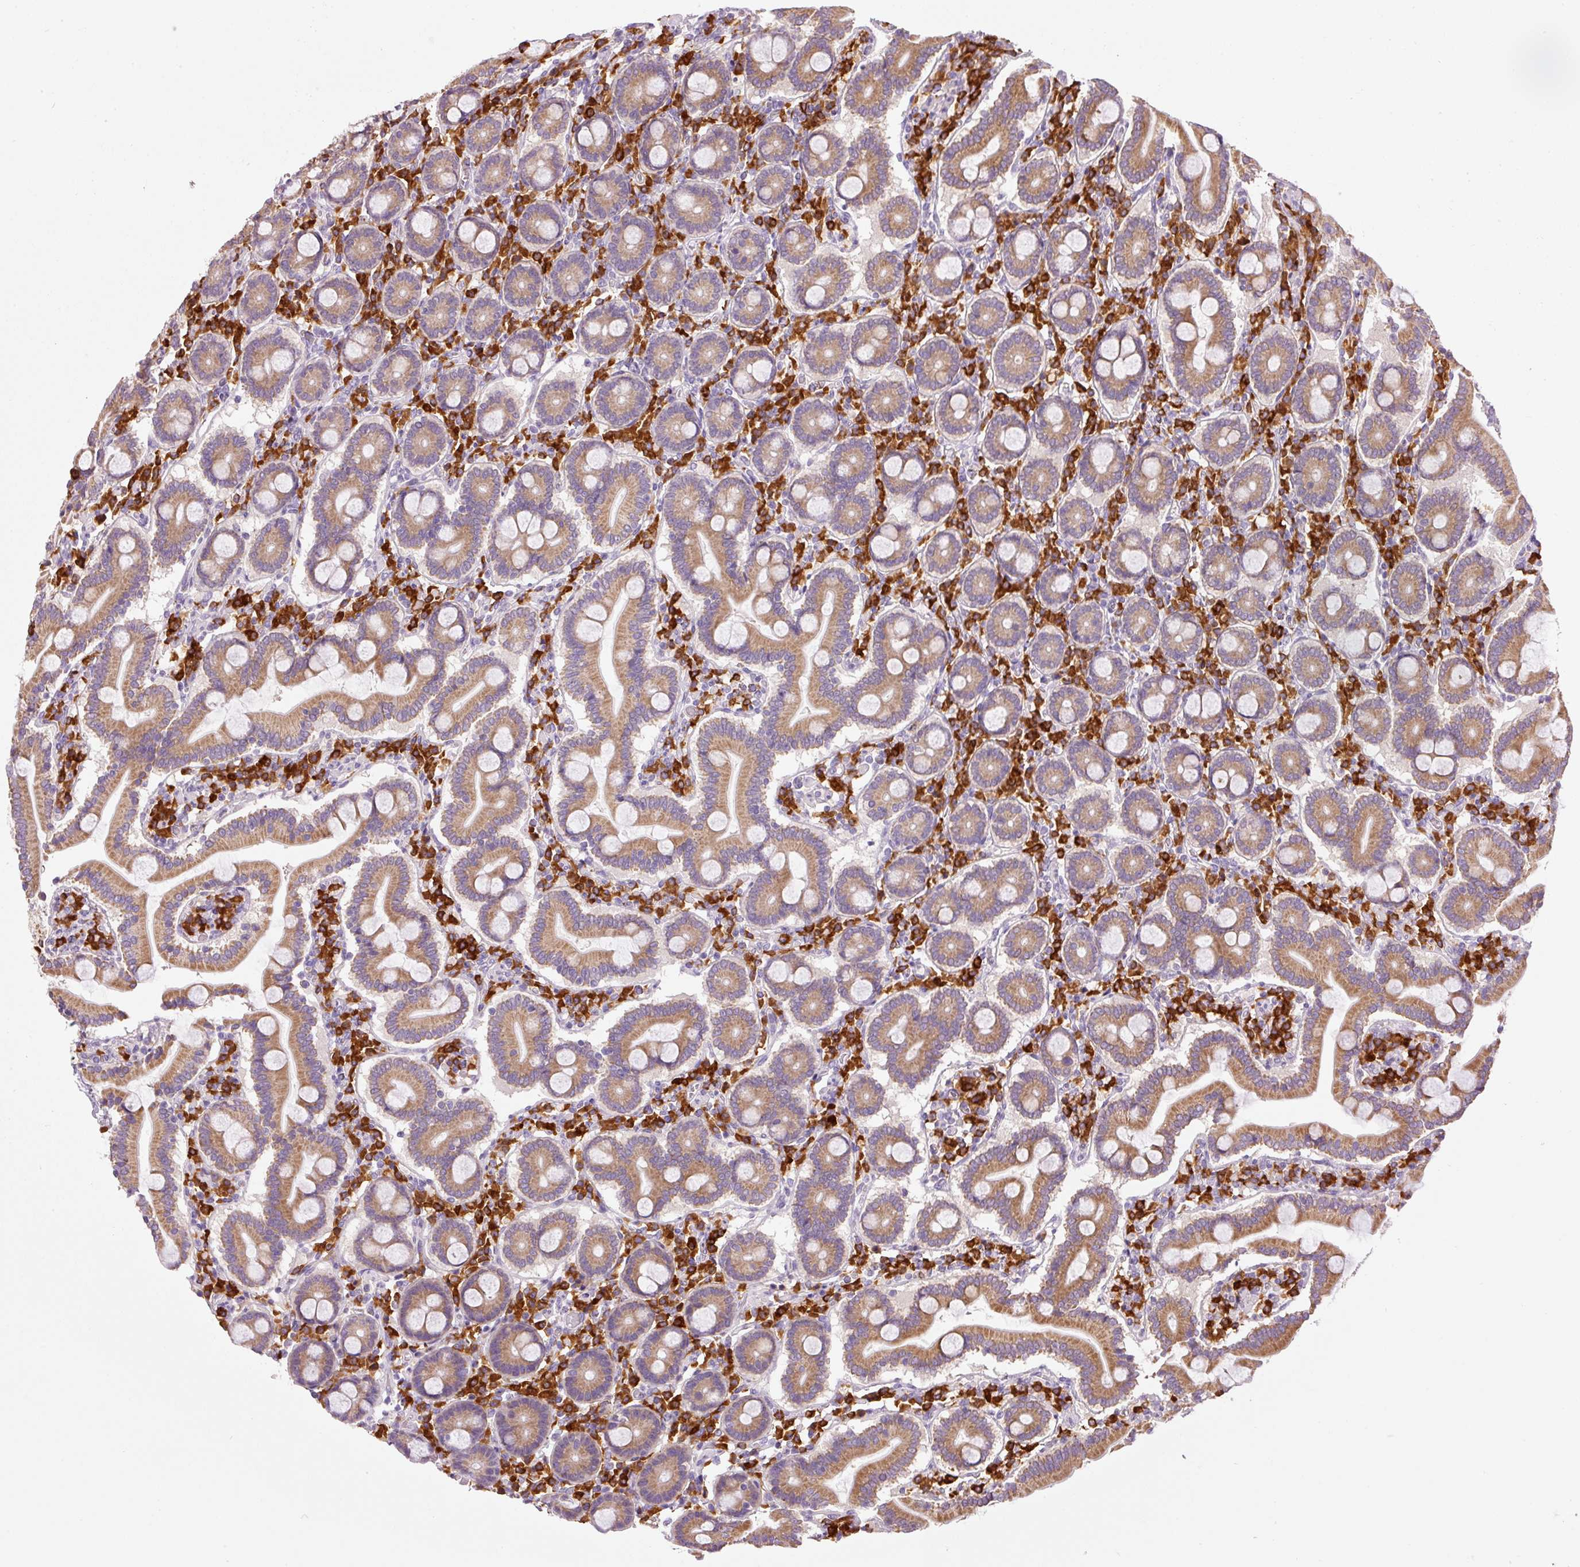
{"staining": {"intensity": "moderate", "quantity": ">75%", "location": "cytoplasmic/membranous"}, "tissue": "duodenum", "cell_type": "Glandular cells", "image_type": "normal", "snomed": [{"axis": "morphology", "description": "Normal tissue, NOS"}, {"axis": "topography", "description": "Duodenum"}], "caption": "This image displays immunohistochemistry staining of unremarkable duodenum, with medium moderate cytoplasmic/membranous staining in approximately >75% of glandular cells.", "gene": "PNPLA5", "patient": {"sex": "male", "age": 55}}